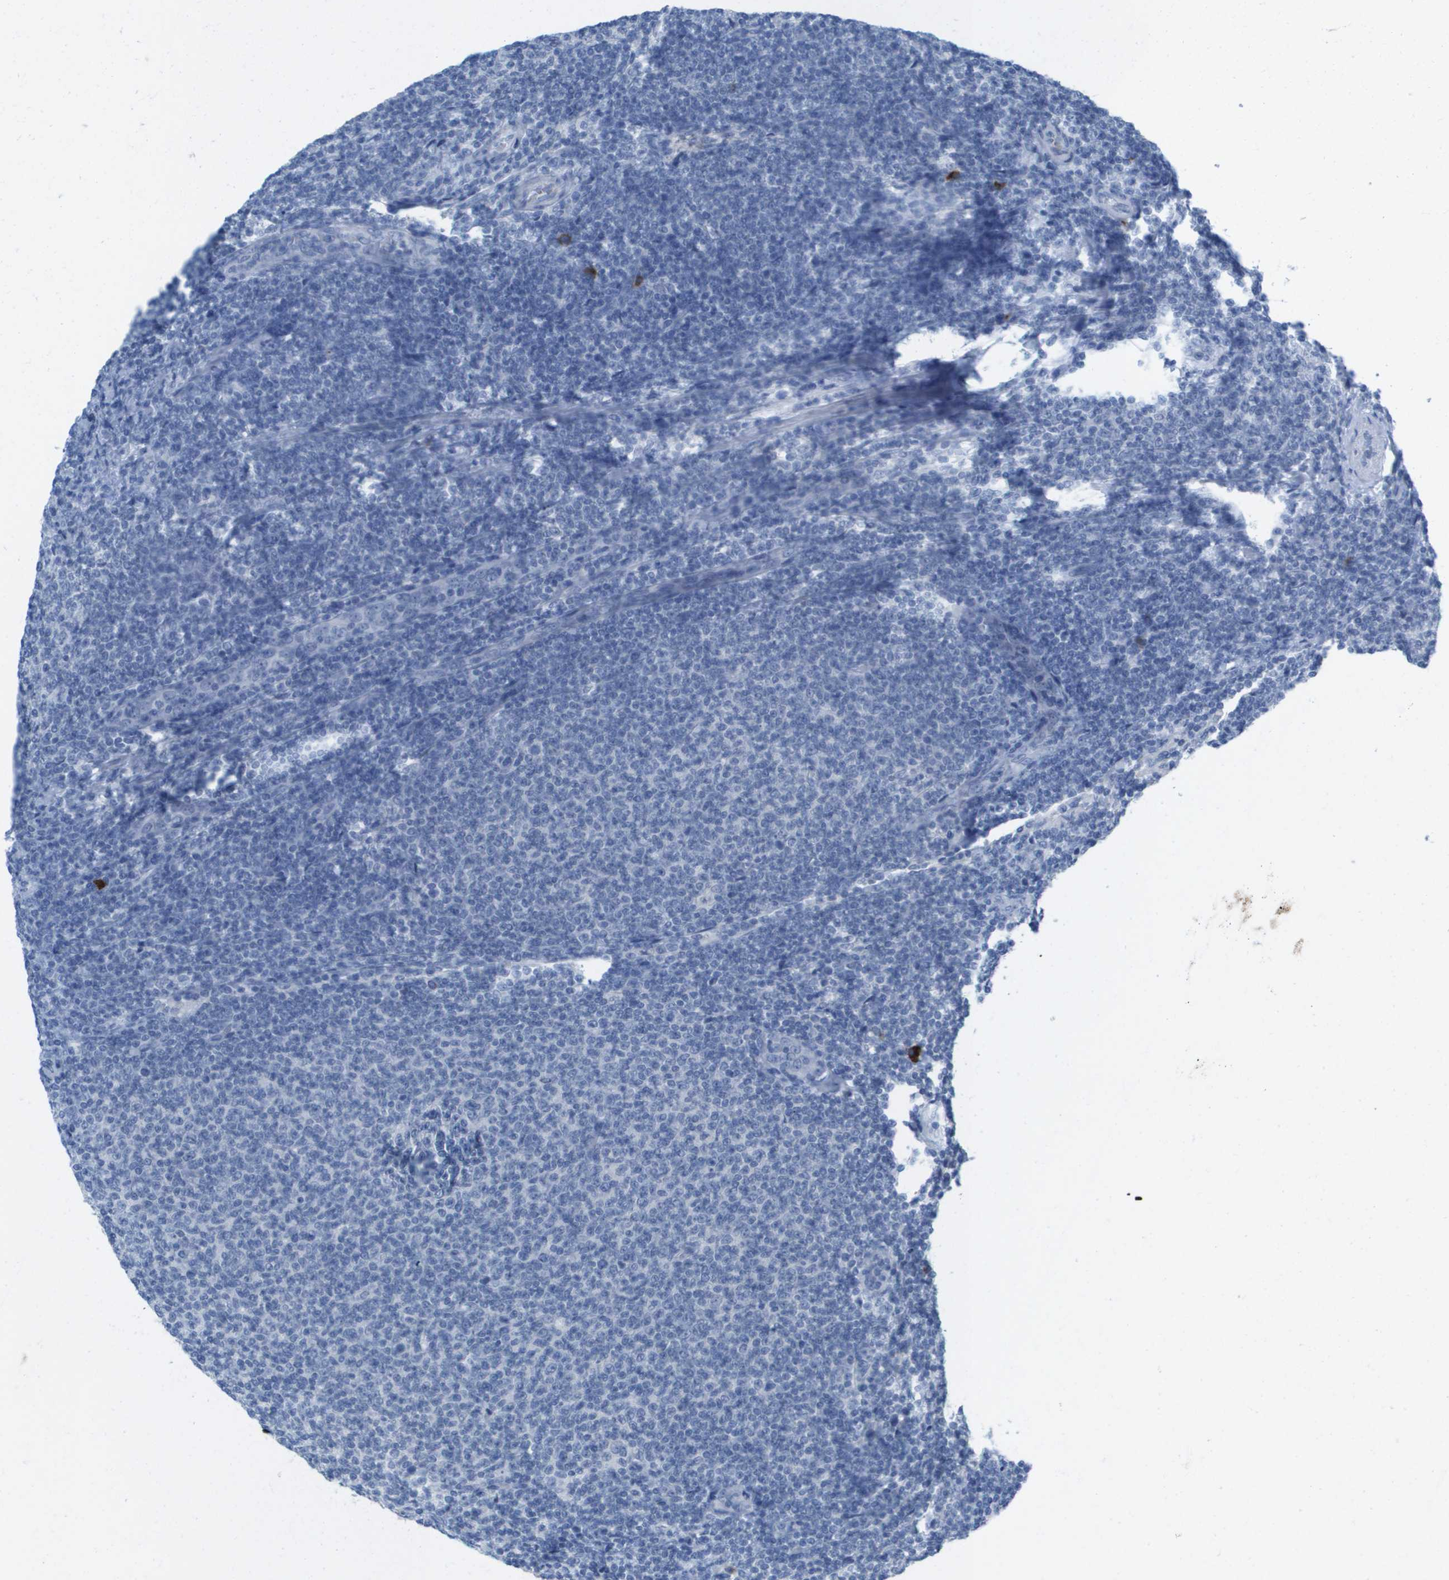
{"staining": {"intensity": "strong", "quantity": "<25%", "location": "cytoplasmic/membranous"}, "tissue": "lymphoma", "cell_type": "Tumor cells", "image_type": "cancer", "snomed": [{"axis": "morphology", "description": "Malignant lymphoma, non-Hodgkin's type, Low grade"}, {"axis": "topography", "description": "Lymph node"}], "caption": "A histopathology image showing strong cytoplasmic/membranous expression in about <25% of tumor cells in low-grade malignant lymphoma, non-Hodgkin's type, as visualized by brown immunohistochemical staining.", "gene": "GPR18", "patient": {"sex": "male", "age": 66}}